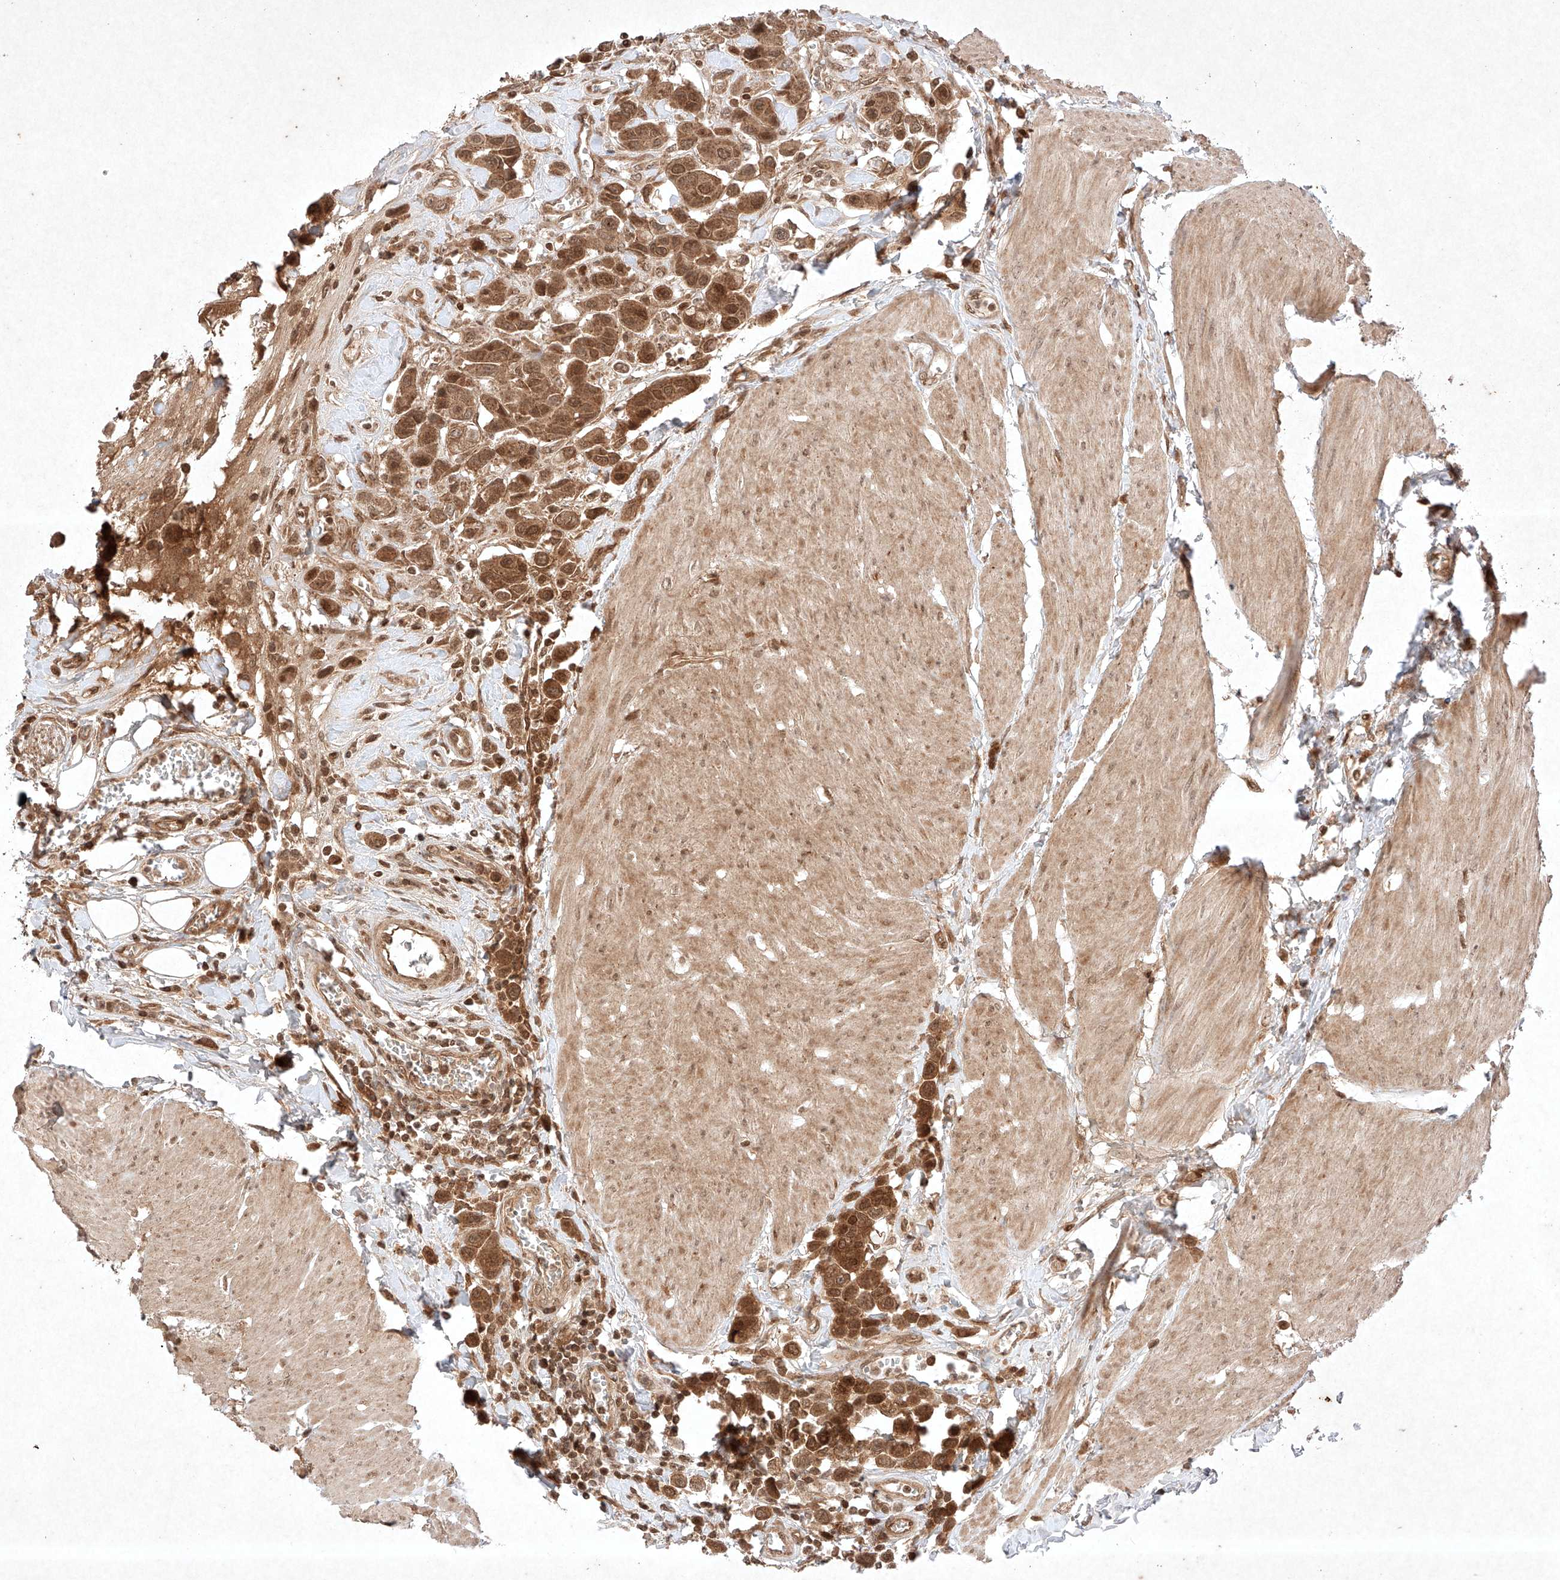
{"staining": {"intensity": "moderate", "quantity": ">75%", "location": "cytoplasmic/membranous,nuclear"}, "tissue": "urothelial cancer", "cell_type": "Tumor cells", "image_type": "cancer", "snomed": [{"axis": "morphology", "description": "Urothelial carcinoma, High grade"}, {"axis": "topography", "description": "Urinary bladder"}], "caption": "Protein staining of high-grade urothelial carcinoma tissue exhibits moderate cytoplasmic/membranous and nuclear staining in approximately >75% of tumor cells.", "gene": "RNF31", "patient": {"sex": "male", "age": 50}}